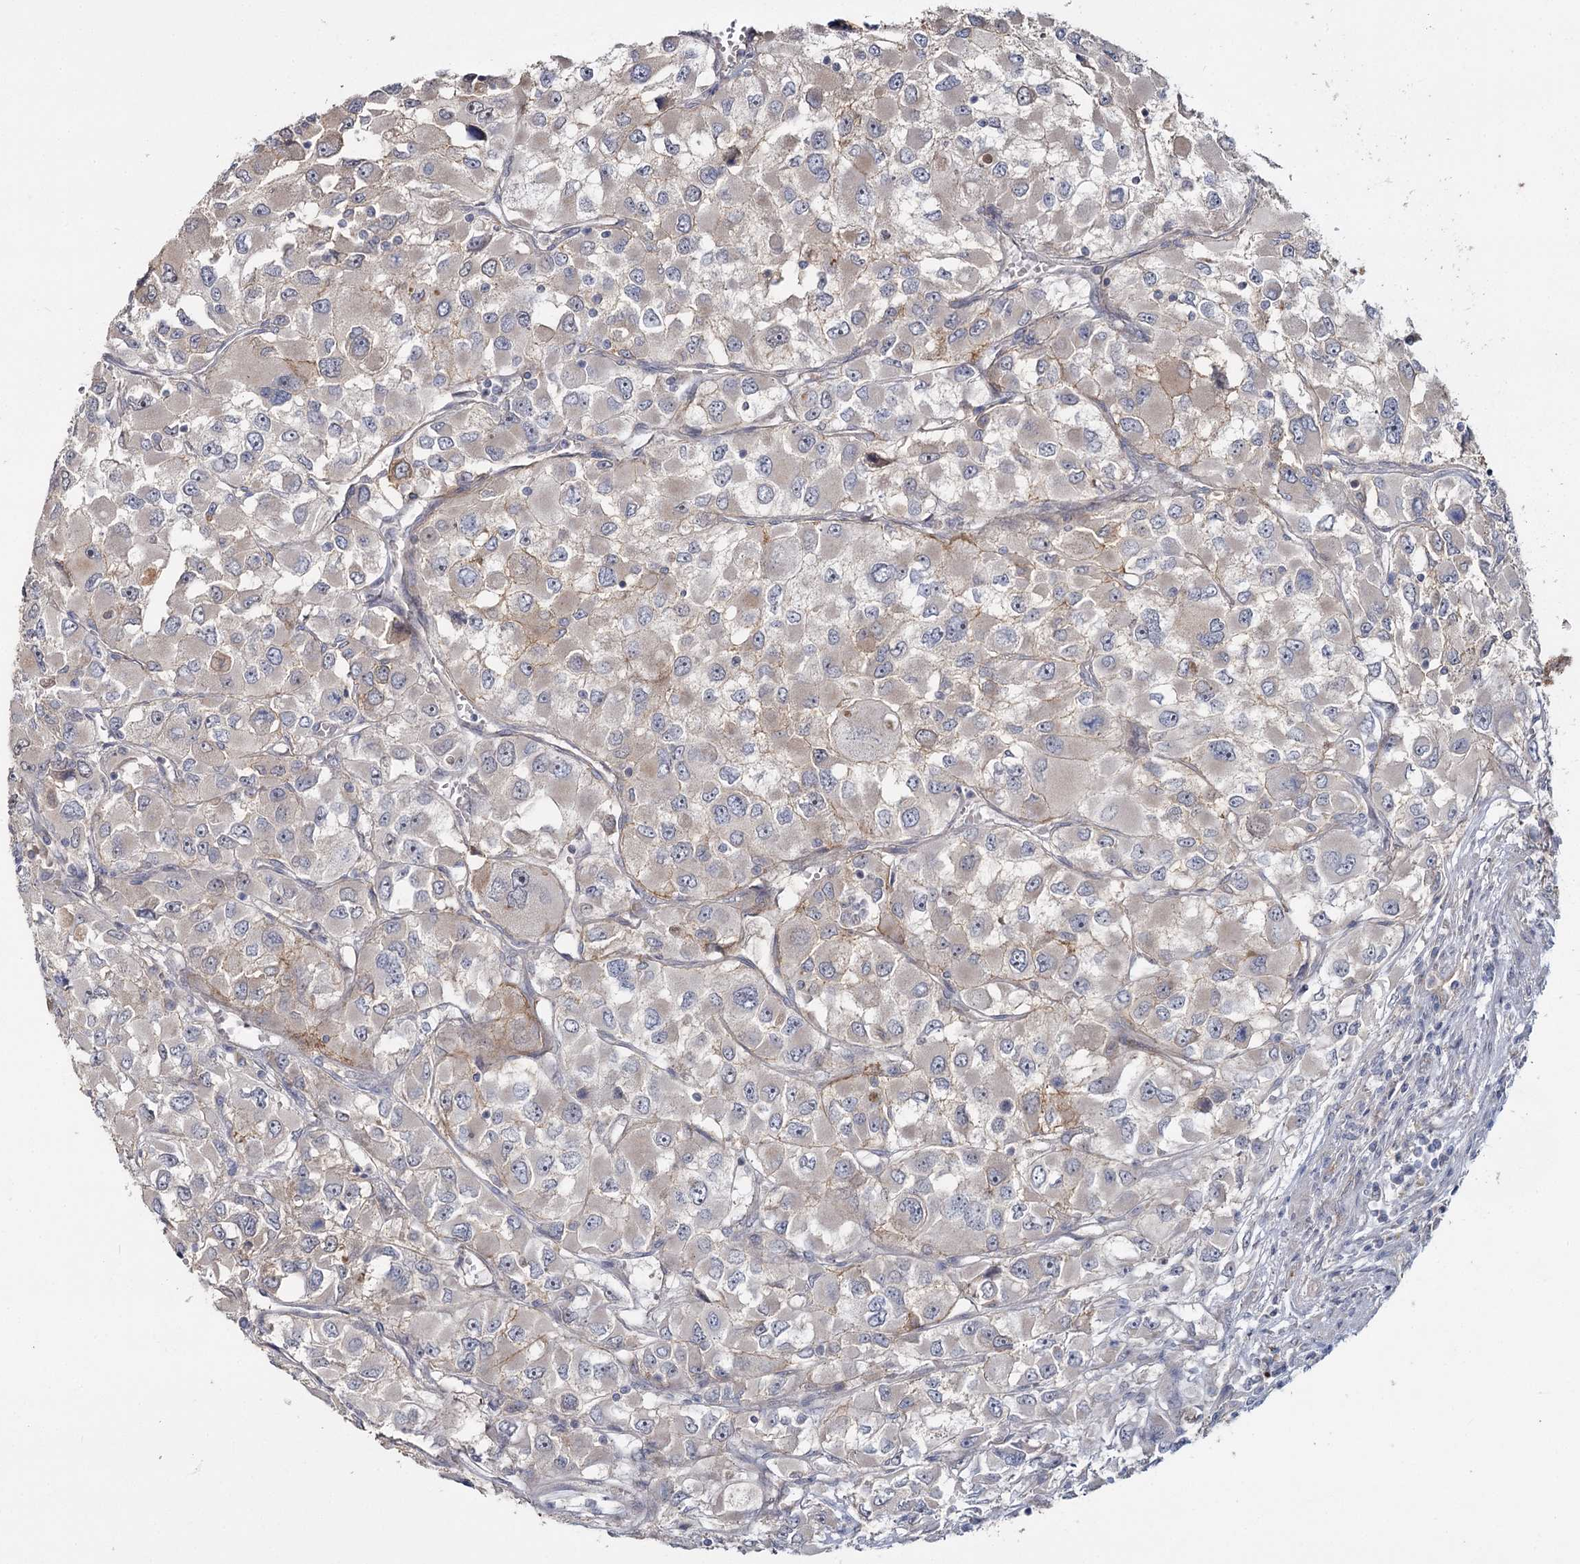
{"staining": {"intensity": "negative", "quantity": "none", "location": "none"}, "tissue": "renal cancer", "cell_type": "Tumor cells", "image_type": "cancer", "snomed": [{"axis": "morphology", "description": "Adenocarcinoma, NOS"}, {"axis": "topography", "description": "Kidney"}], "caption": "High magnification brightfield microscopy of renal cancer stained with DAB (3,3'-diaminobenzidine) (brown) and counterstained with hematoxylin (blue): tumor cells show no significant positivity.", "gene": "ANGPTL5", "patient": {"sex": "female", "age": 52}}